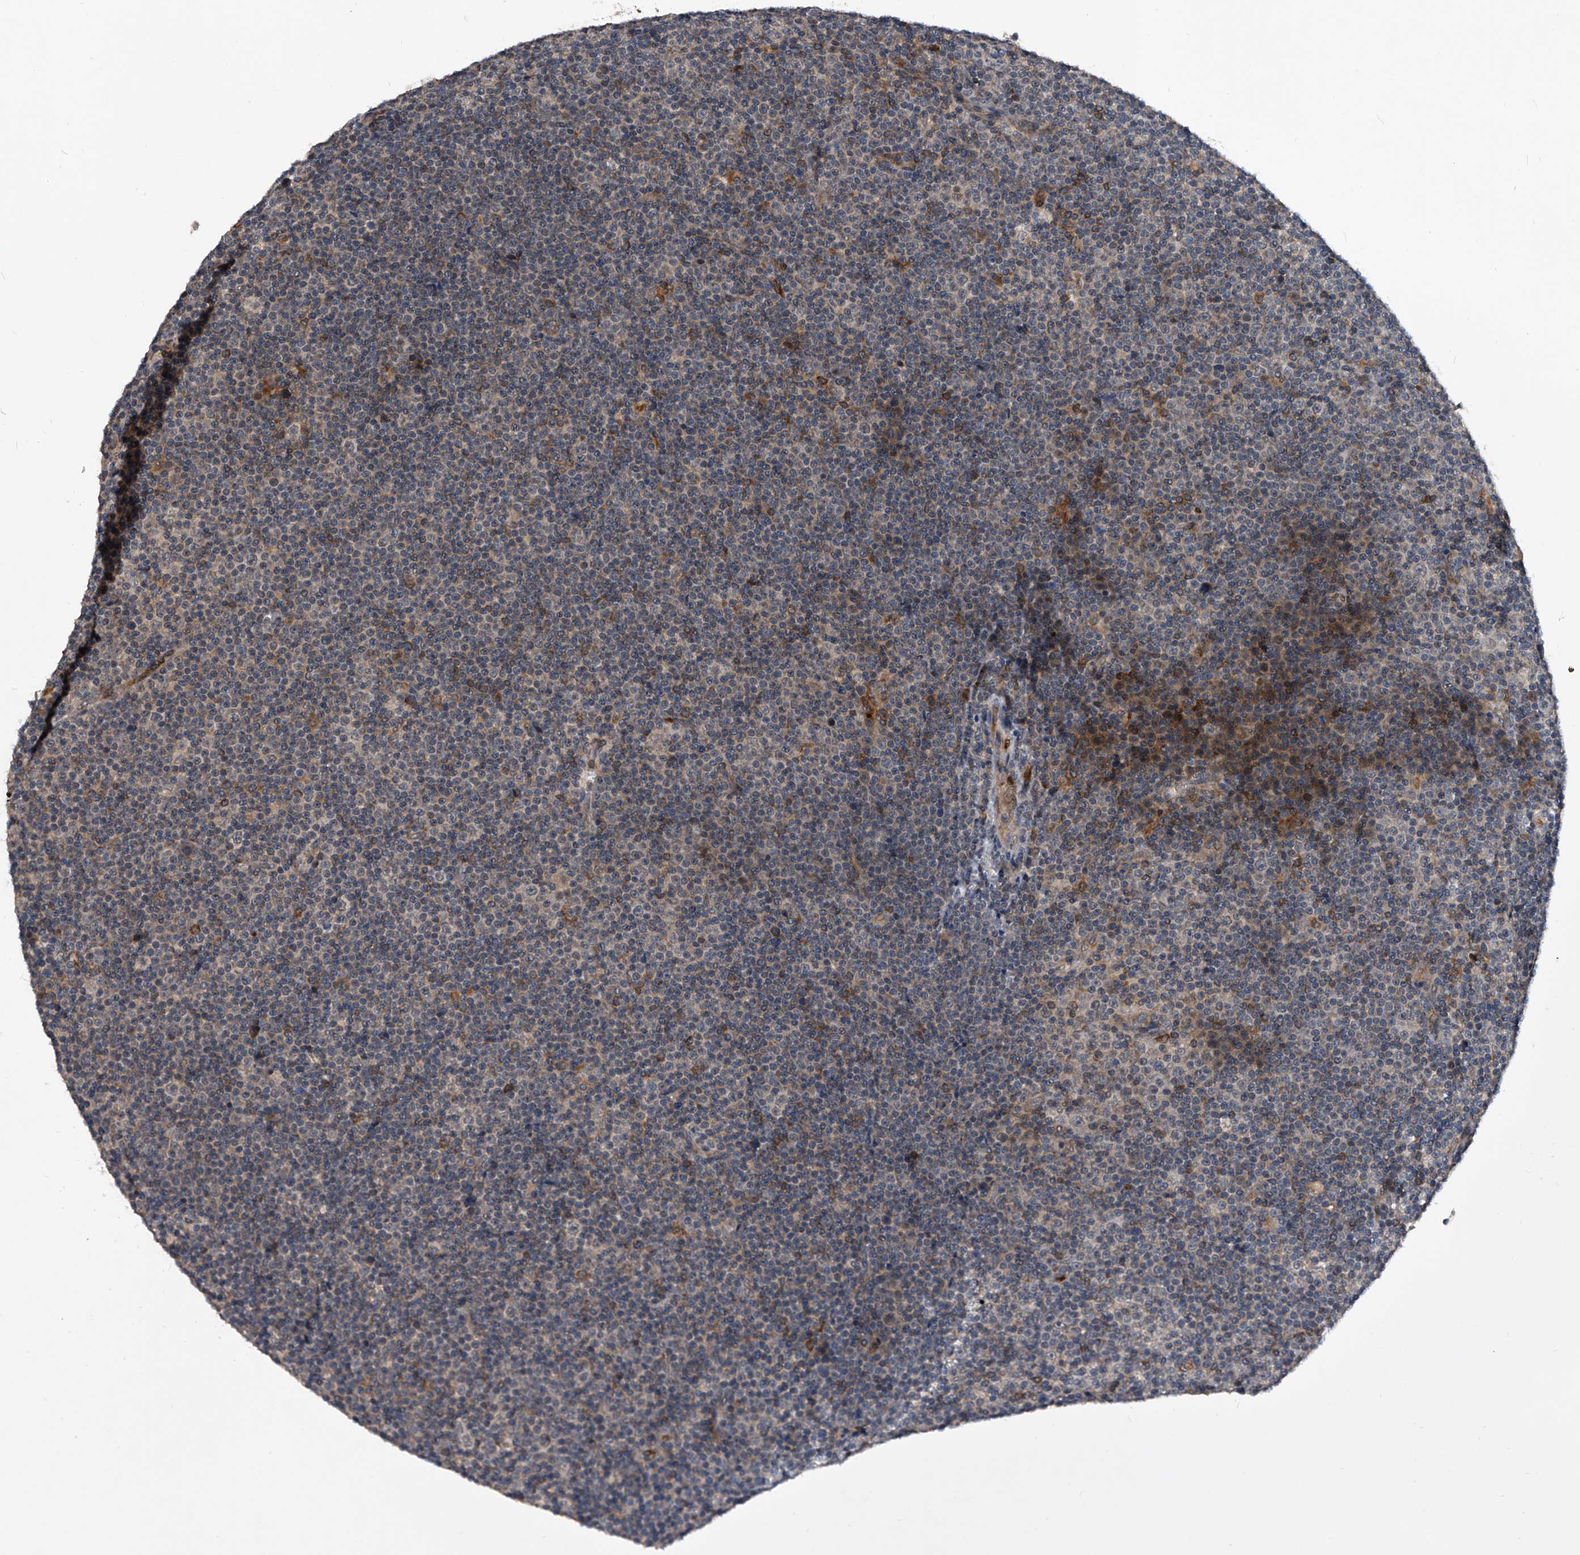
{"staining": {"intensity": "negative", "quantity": "none", "location": "none"}, "tissue": "lymphoma", "cell_type": "Tumor cells", "image_type": "cancer", "snomed": [{"axis": "morphology", "description": "Malignant lymphoma, non-Hodgkin's type, Low grade"}, {"axis": "topography", "description": "Lymph node"}], "caption": "DAB (3,3'-diaminobenzidine) immunohistochemical staining of low-grade malignant lymphoma, non-Hodgkin's type reveals no significant staining in tumor cells.", "gene": "ZNF30", "patient": {"sex": "female", "age": 67}}